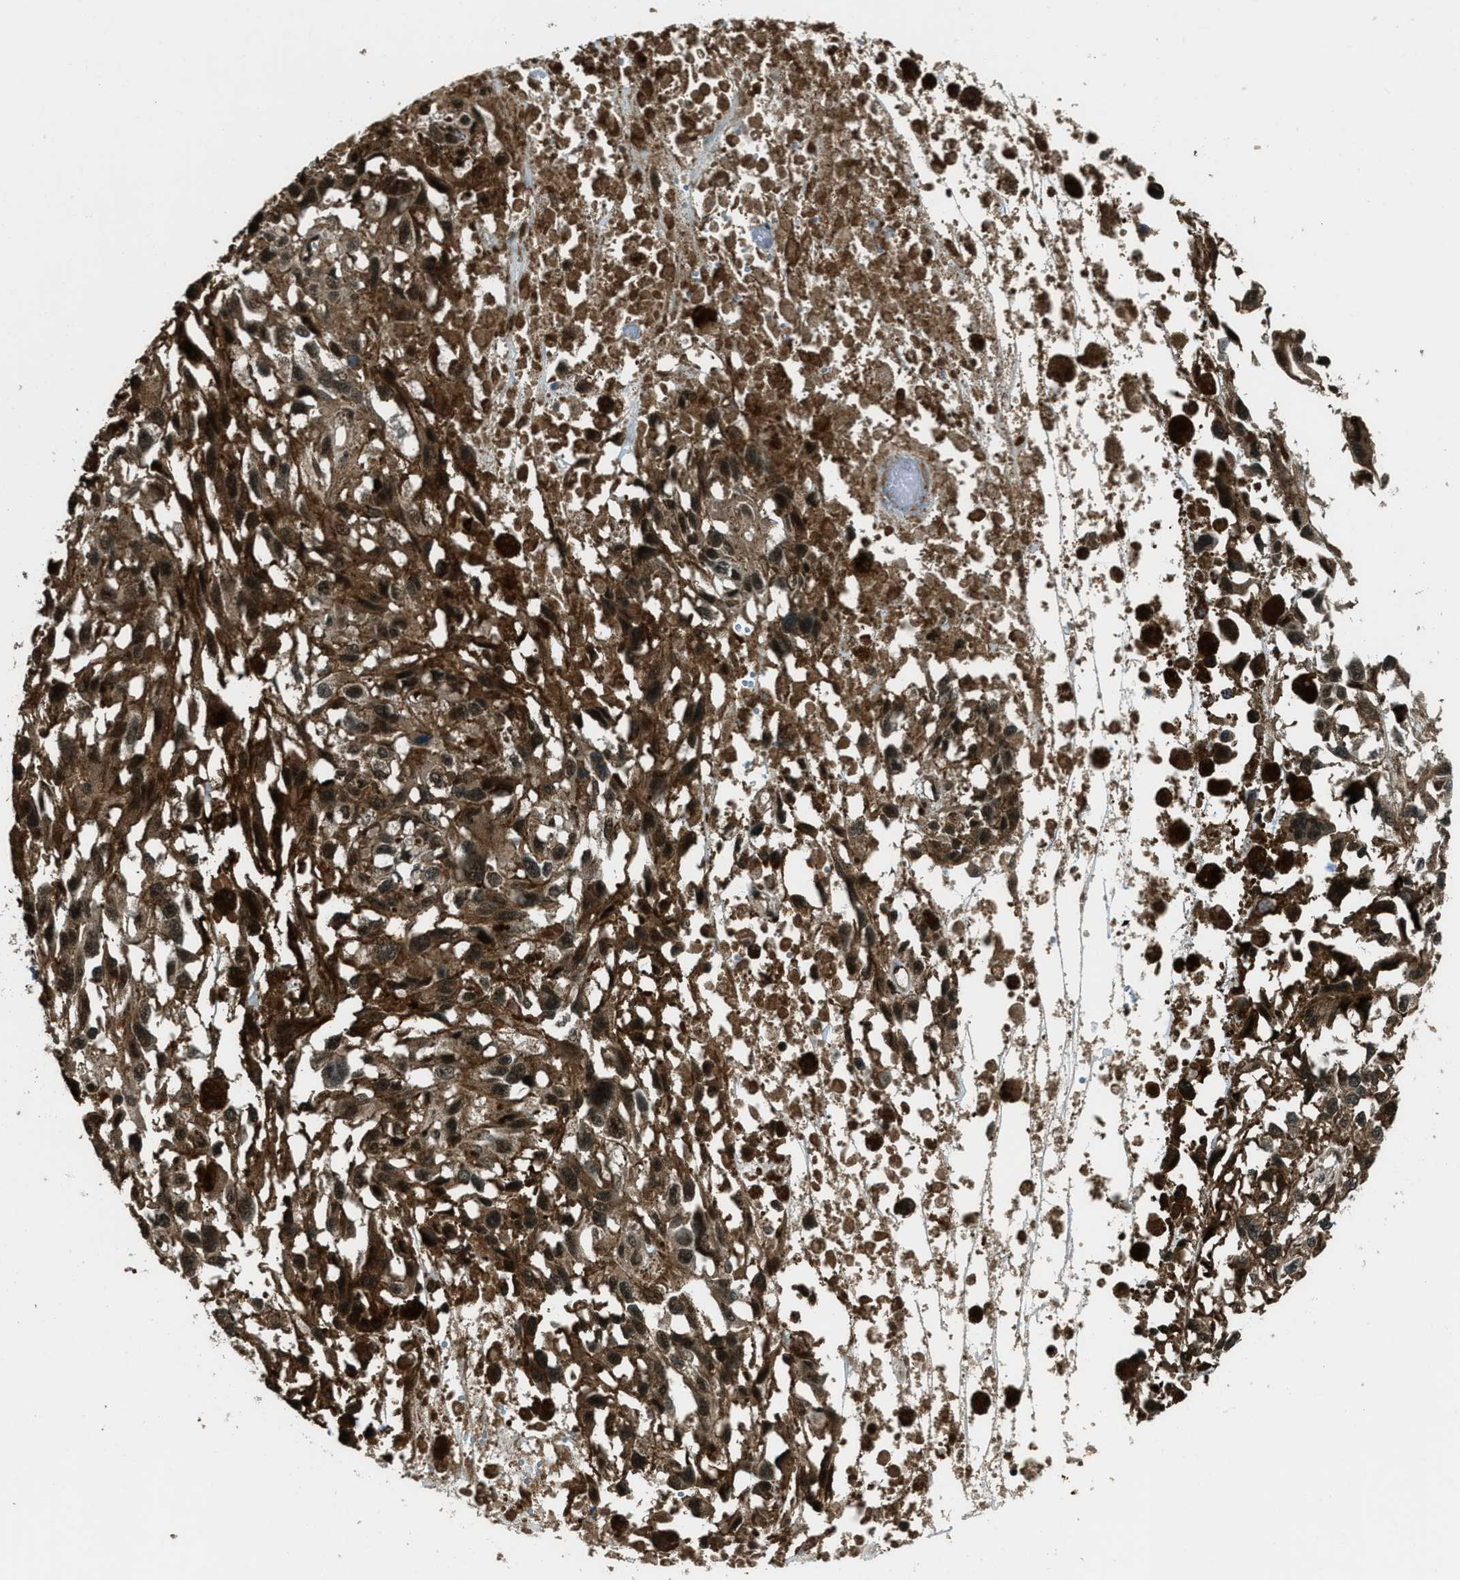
{"staining": {"intensity": "moderate", "quantity": ">75%", "location": "cytoplasmic/membranous,nuclear"}, "tissue": "melanoma", "cell_type": "Tumor cells", "image_type": "cancer", "snomed": [{"axis": "morphology", "description": "Malignant melanoma, Metastatic site"}, {"axis": "topography", "description": "Lymph node"}], "caption": "Brown immunohistochemical staining in human malignant melanoma (metastatic site) shows moderate cytoplasmic/membranous and nuclear positivity in about >75% of tumor cells. Immunohistochemistry (ihc) stains the protein of interest in brown and the nuclei are stained blue.", "gene": "TARDBP", "patient": {"sex": "male", "age": 59}}